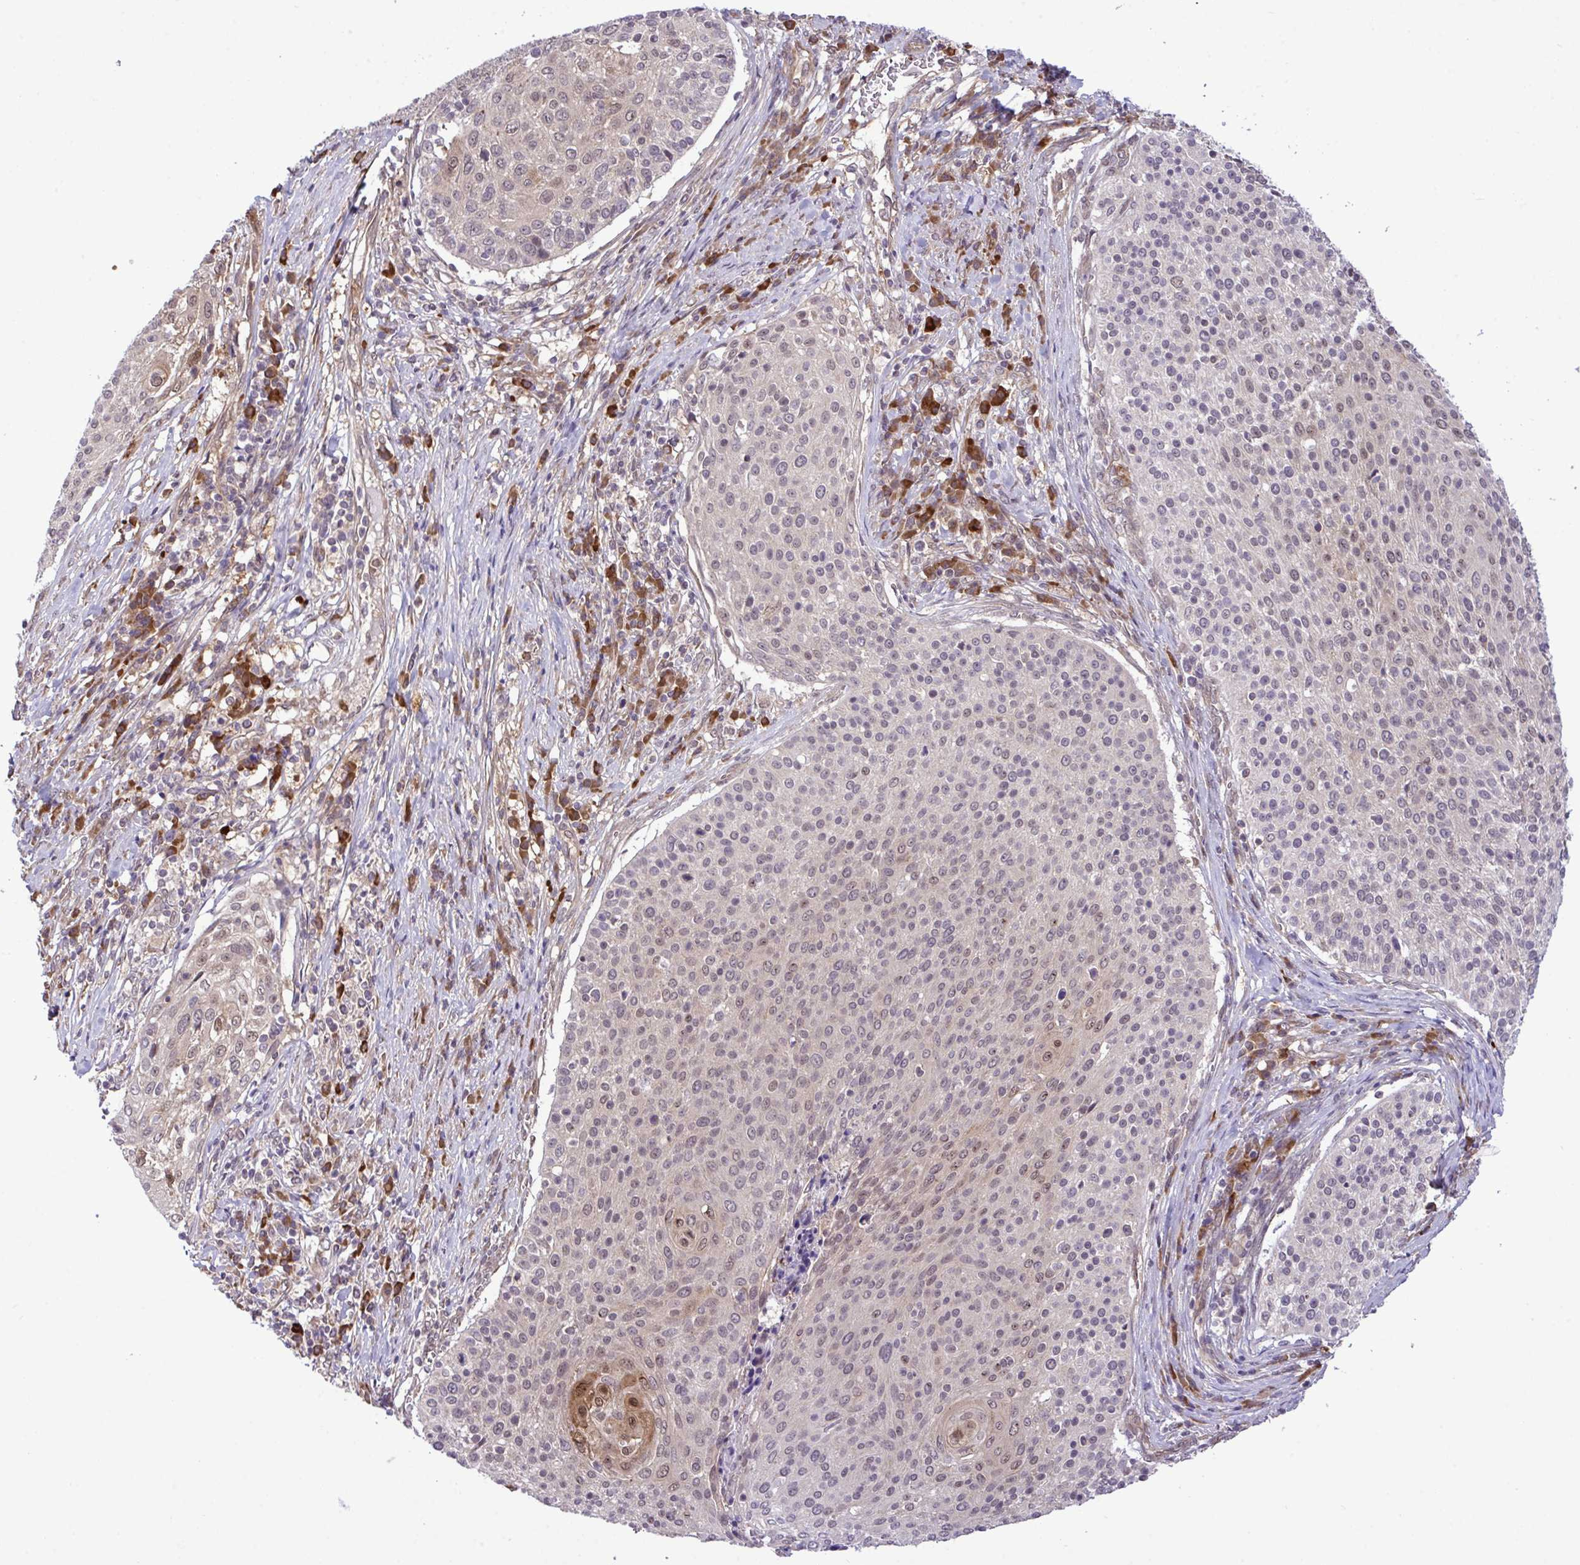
{"staining": {"intensity": "weak", "quantity": "<25%", "location": "nuclear"}, "tissue": "cervical cancer", "cell_type": "Tumor cells", "image_type": "cancer", "snomed": [{"axis": "morphology", "description": "Squamous cell carcinoma, NOS"}, {"axis": "topography", "description": "Cervix"}], "caption": "Immunohistochemistry image of neoplastic tissue: cervical cancer (squamous cell carcinoma) stained with DAB shows no significant protein positivity in tumor cells.", "gene": "CMPK1", "patient": {"sex": "female", "age": 31}}